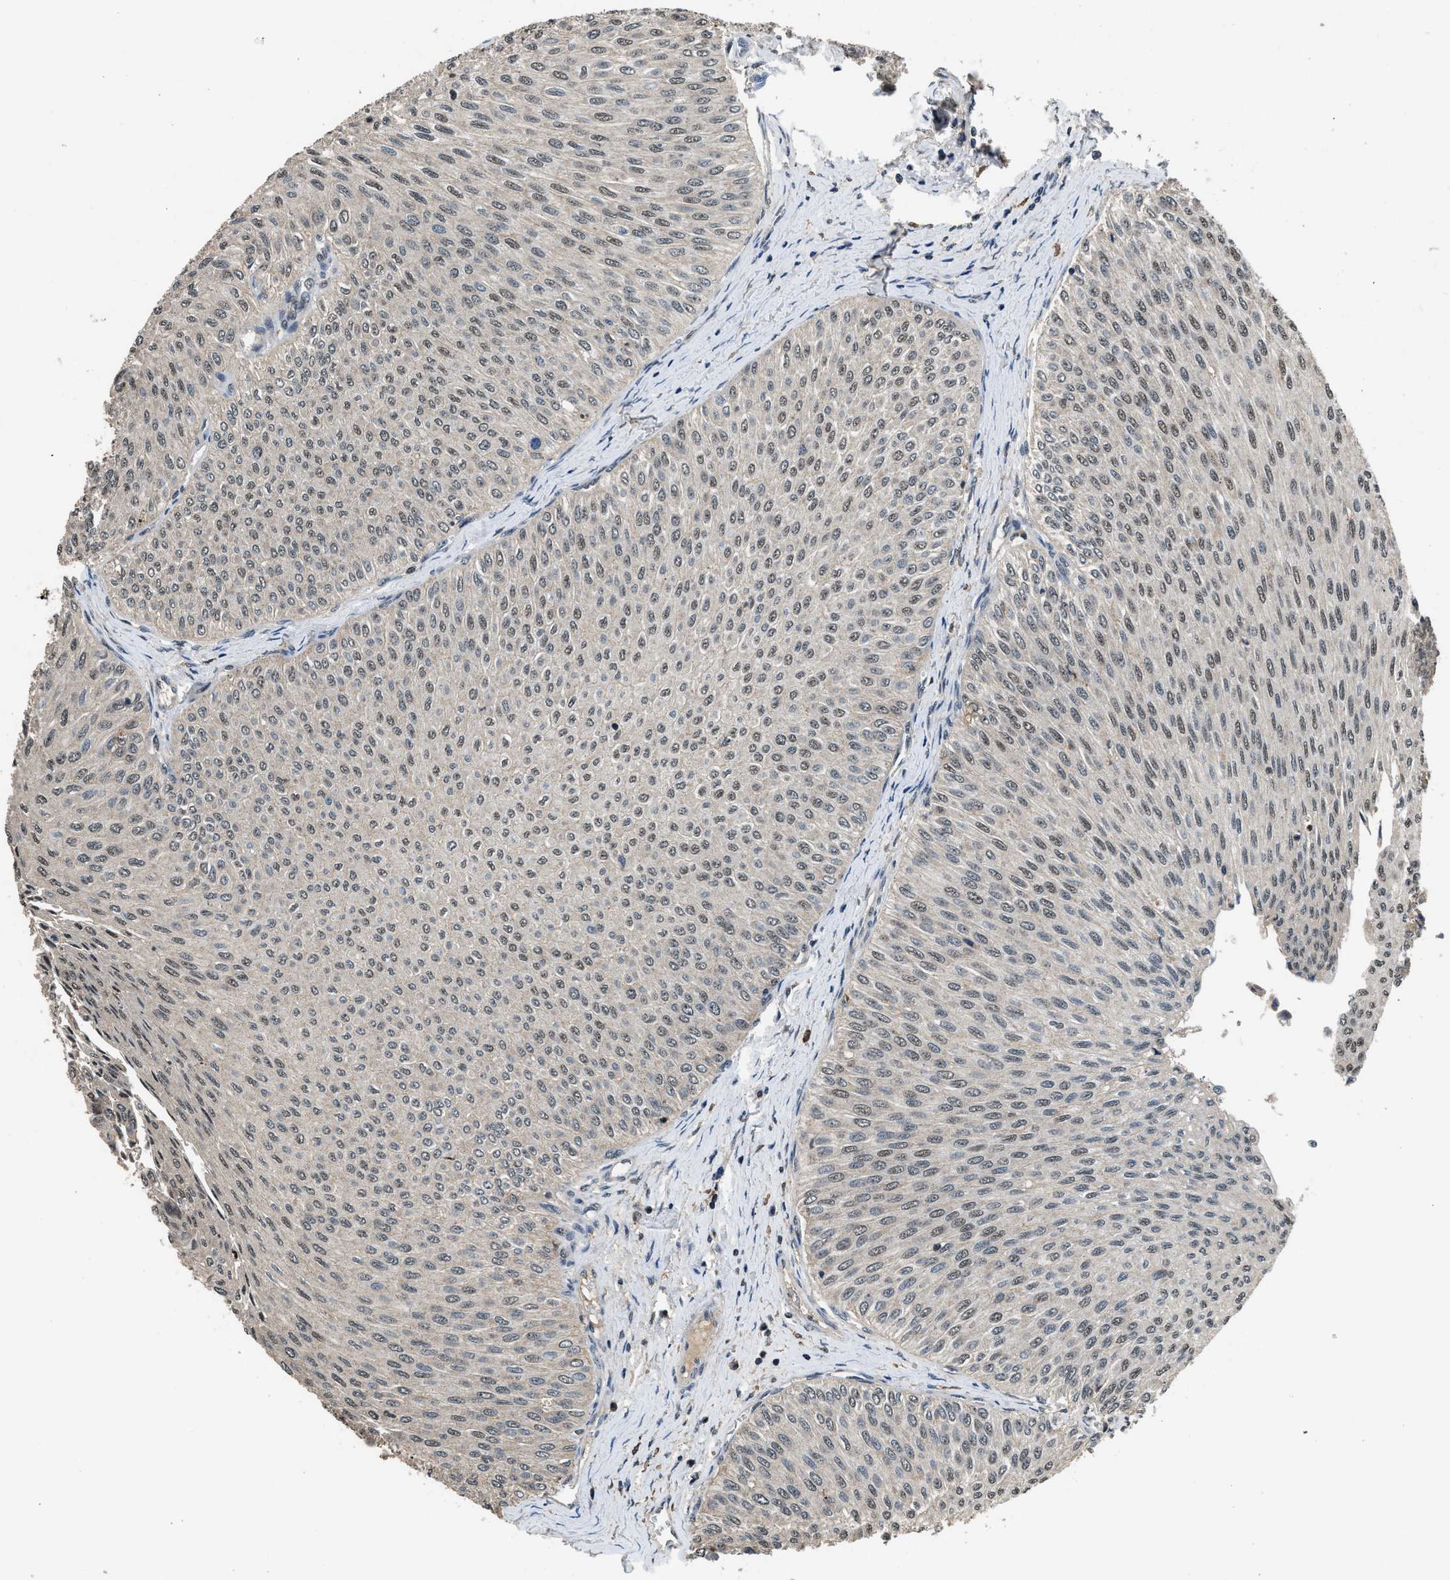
{"staining": {"intensity": "weak", "quantity": "25%-75%", "location": "nuclear"}, "tissue": "urothelial cancer", "cell_type": "Tumor cells", "image_type": "cancer", "snomed": [{"axis": "morphology", "description": "Urothelial carcinoma, Low grade"}, {"axis": "topography", "description": "Urinary bladder"}], "caption": "An image of urothelial carcinoma (low-grade) stained for a protein displays weak nuclear brown staining in tumor cells.", "gene": "SLC15A4", "patient": {"sex": "male", "age": 78}}